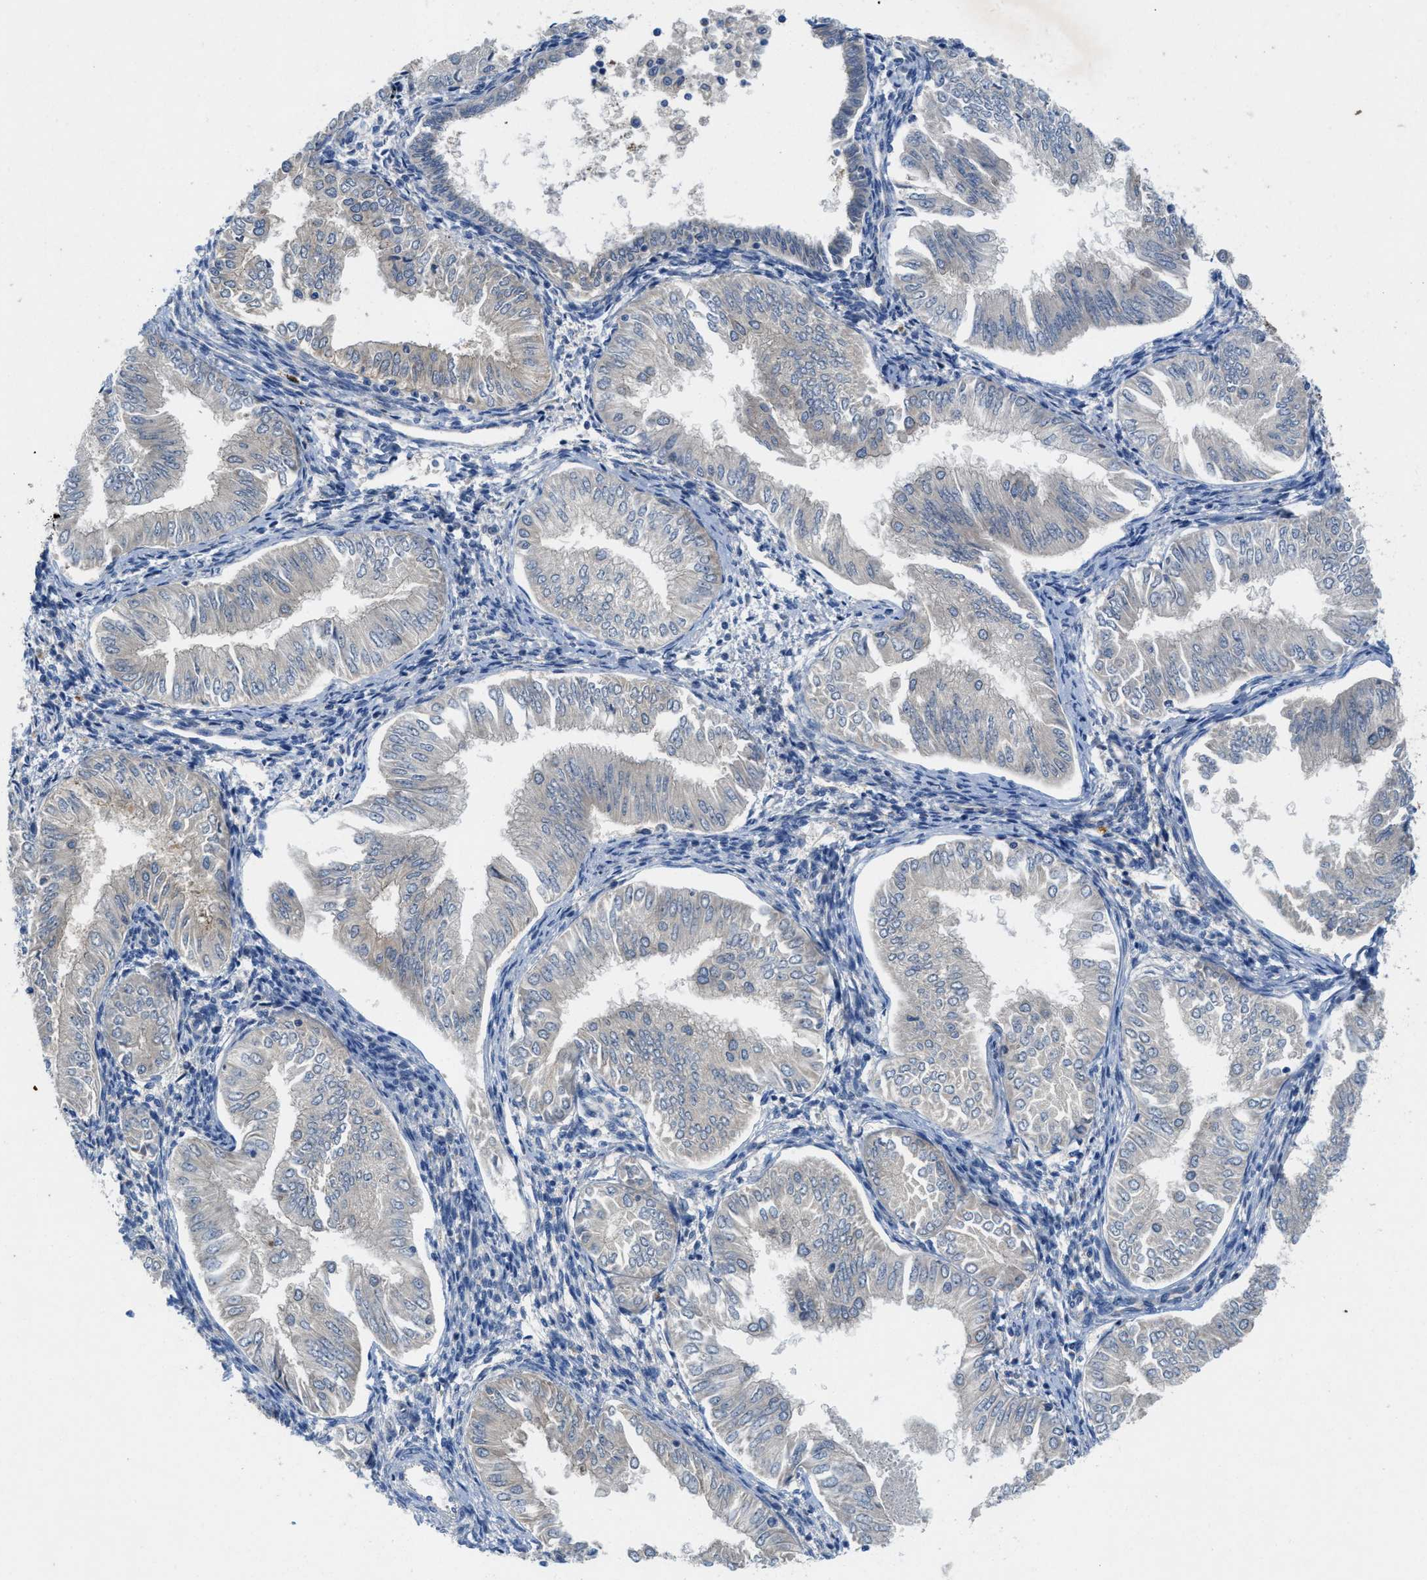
{"staining": {"intensity": "negative", "quantity": "none", "location": "none"}, "tissue": "endometrial cancer", "cell_type": "Tumor cells", "image_type": "cancer", "snomed": [{"axis": "morphology", "description": "Adenocarcinoma, NOS"}, {"axis": "topography", "description": "Endometrium"}], "caption": "Human endometrial adenocarcinoma stained for a protein using IHC demonstrates no positivity in tumor cells.", "gene": "RIPK2", "patient": {"sex": "female", "age": 53}}